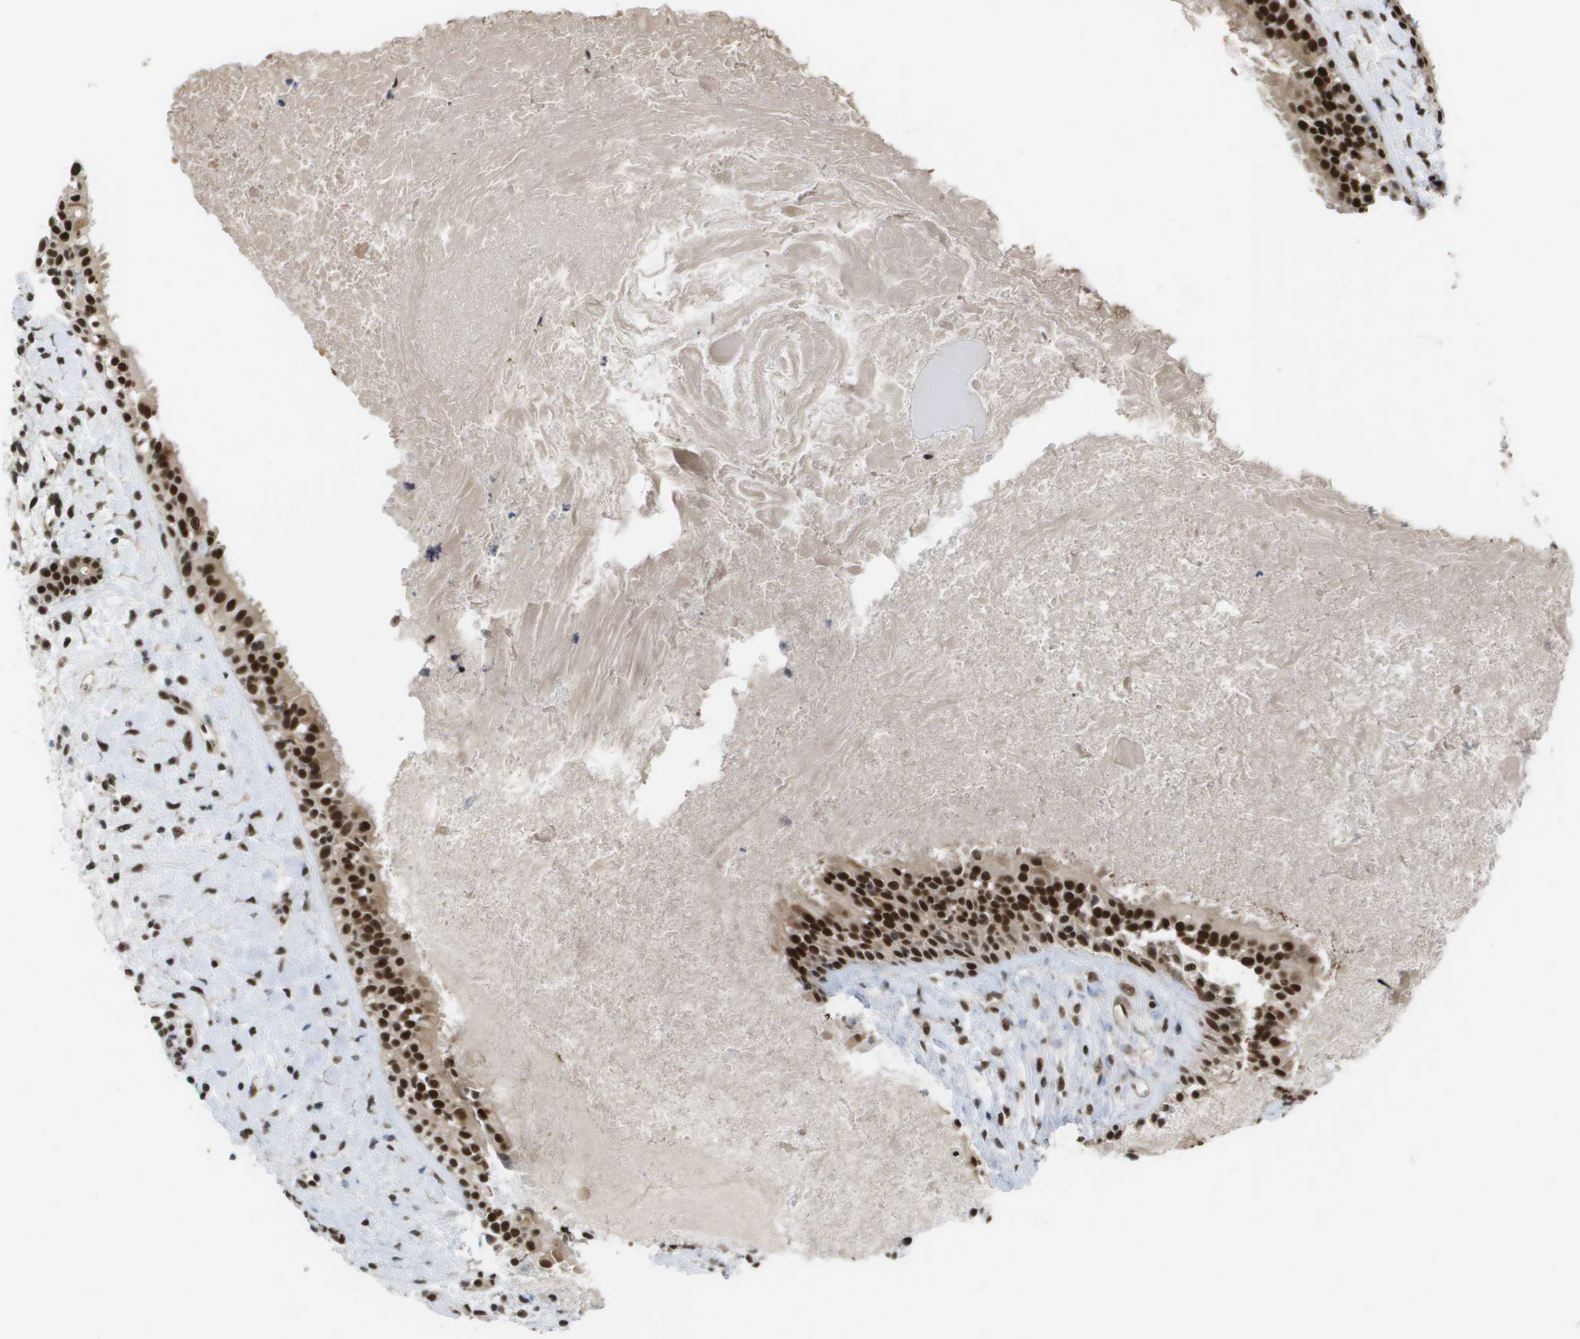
{"staining": {"intensity": "strong", "quantity": ">75%", "location": "cytoplasmic/membranous,nuclear"}, "tissue": "nasopharynx", "cell_type": "Respiratory epithelial cells", "image_type": "normal", "snomed": [{"axis": "morphology", "description": "Normal tissue, NOS"}, {"axis": "topography", "description": "Nasopharynx"}], "caption": "Immunohistochemical staining of normal human nasopharynx displays strong cytoplasmic/membranous,nuclear protein expression in about >75% of respiratory epithelial cells. The protein is stained brown, and the nuclei are stained in blue (DAB (3,3'-diaminobenzidine) IHC with brightfield microscopy, high magnification).", "gene": "CDT1", "patient": {"sex": "male", "age": 22}}